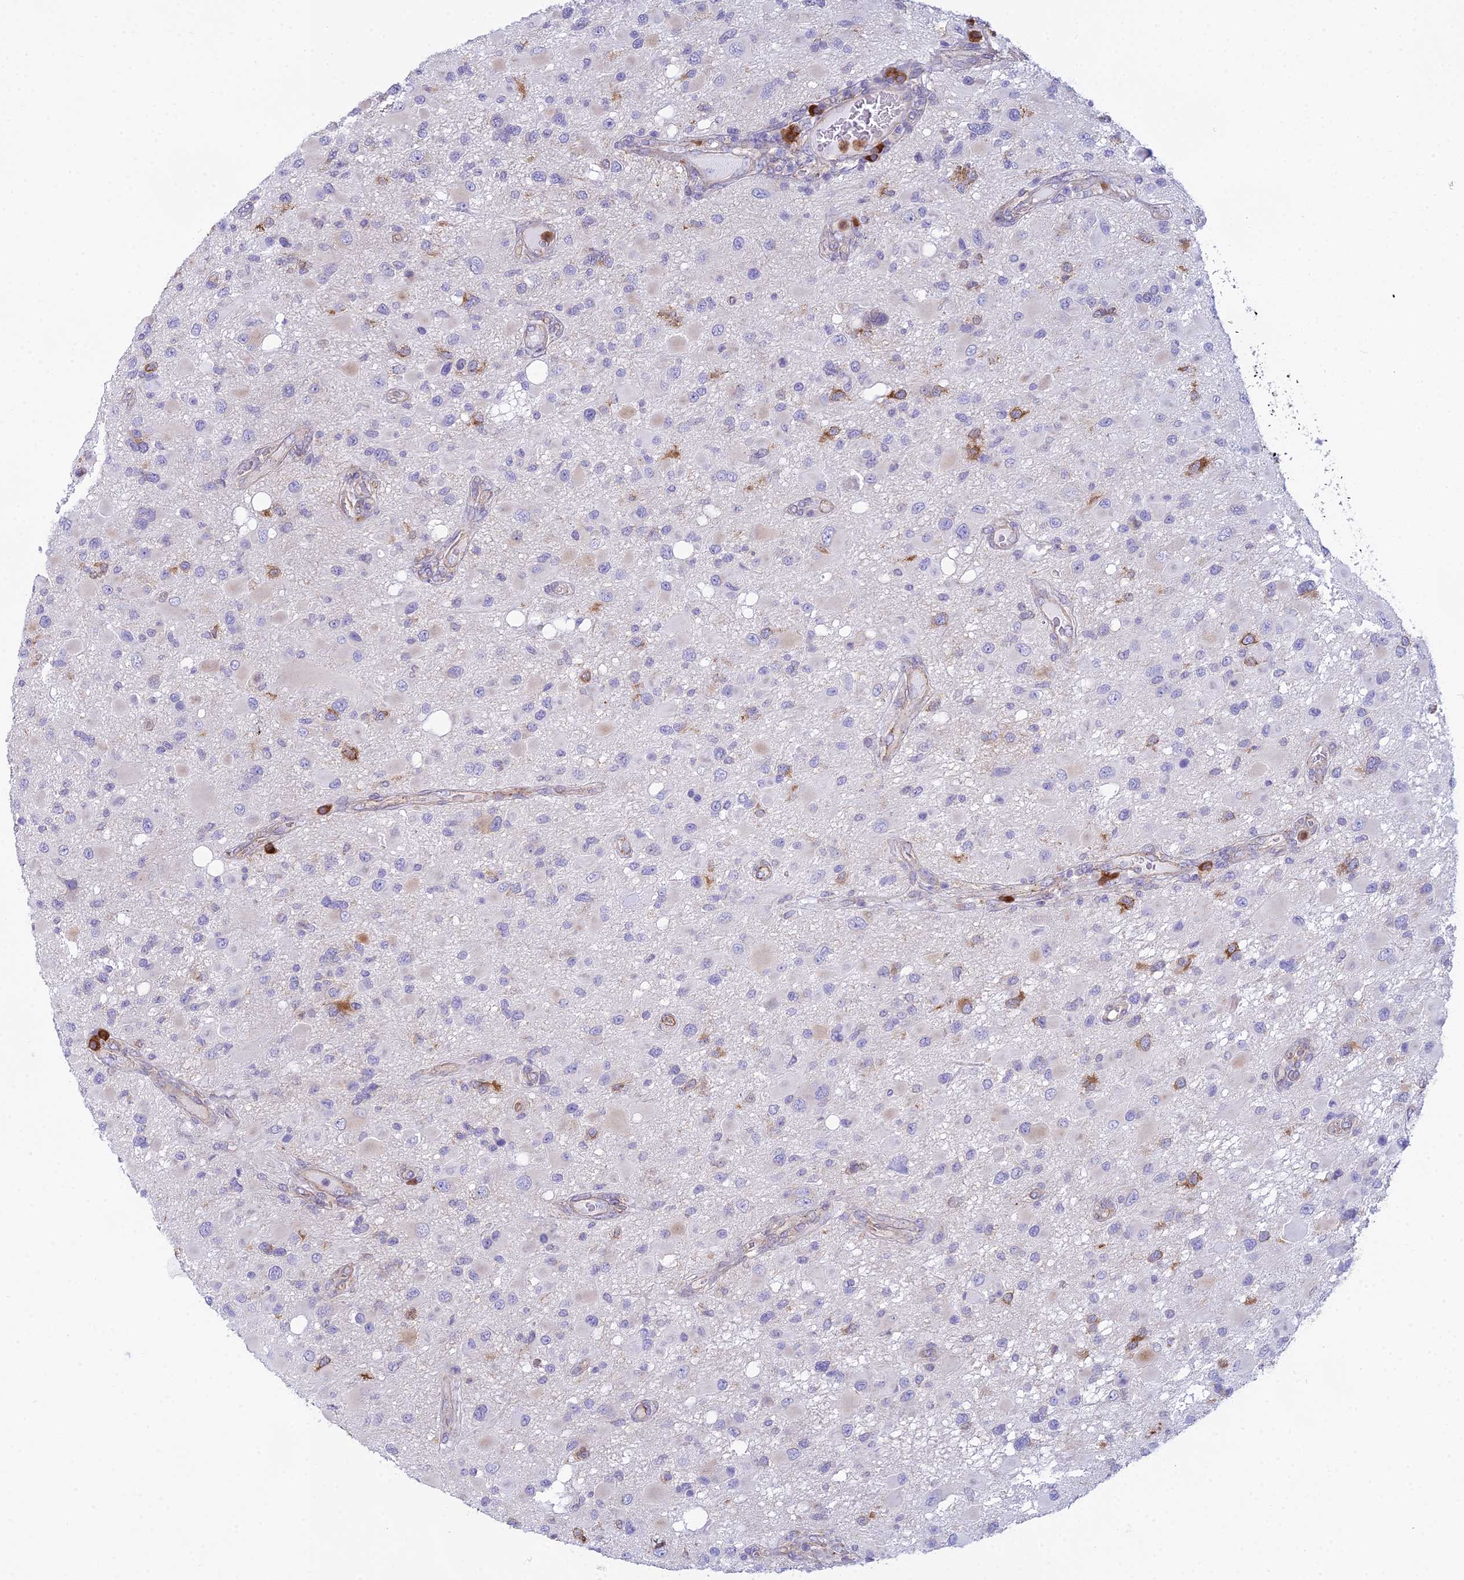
{"staining": {"intensity": "strong", "quantity": "<25%", "location": "cytoplasmic/membranous"}, "tissue": "glioma", "cell_type": "Tumor cells", "image_type": "cancer", "snomed": [{"axis": "morphology", "description": "Glioma, malignant, High grade"}, {"axis": "topography", "description": "Brain"}], "caption": "About <25% of tumor cells in malignant glioma (high-grade) display strong cytoplasmic/membranous protein expression as visualized by brown immunohistochemical staining.", "gene": "HM13", "patient": {"sex": "male", "age": 53}}